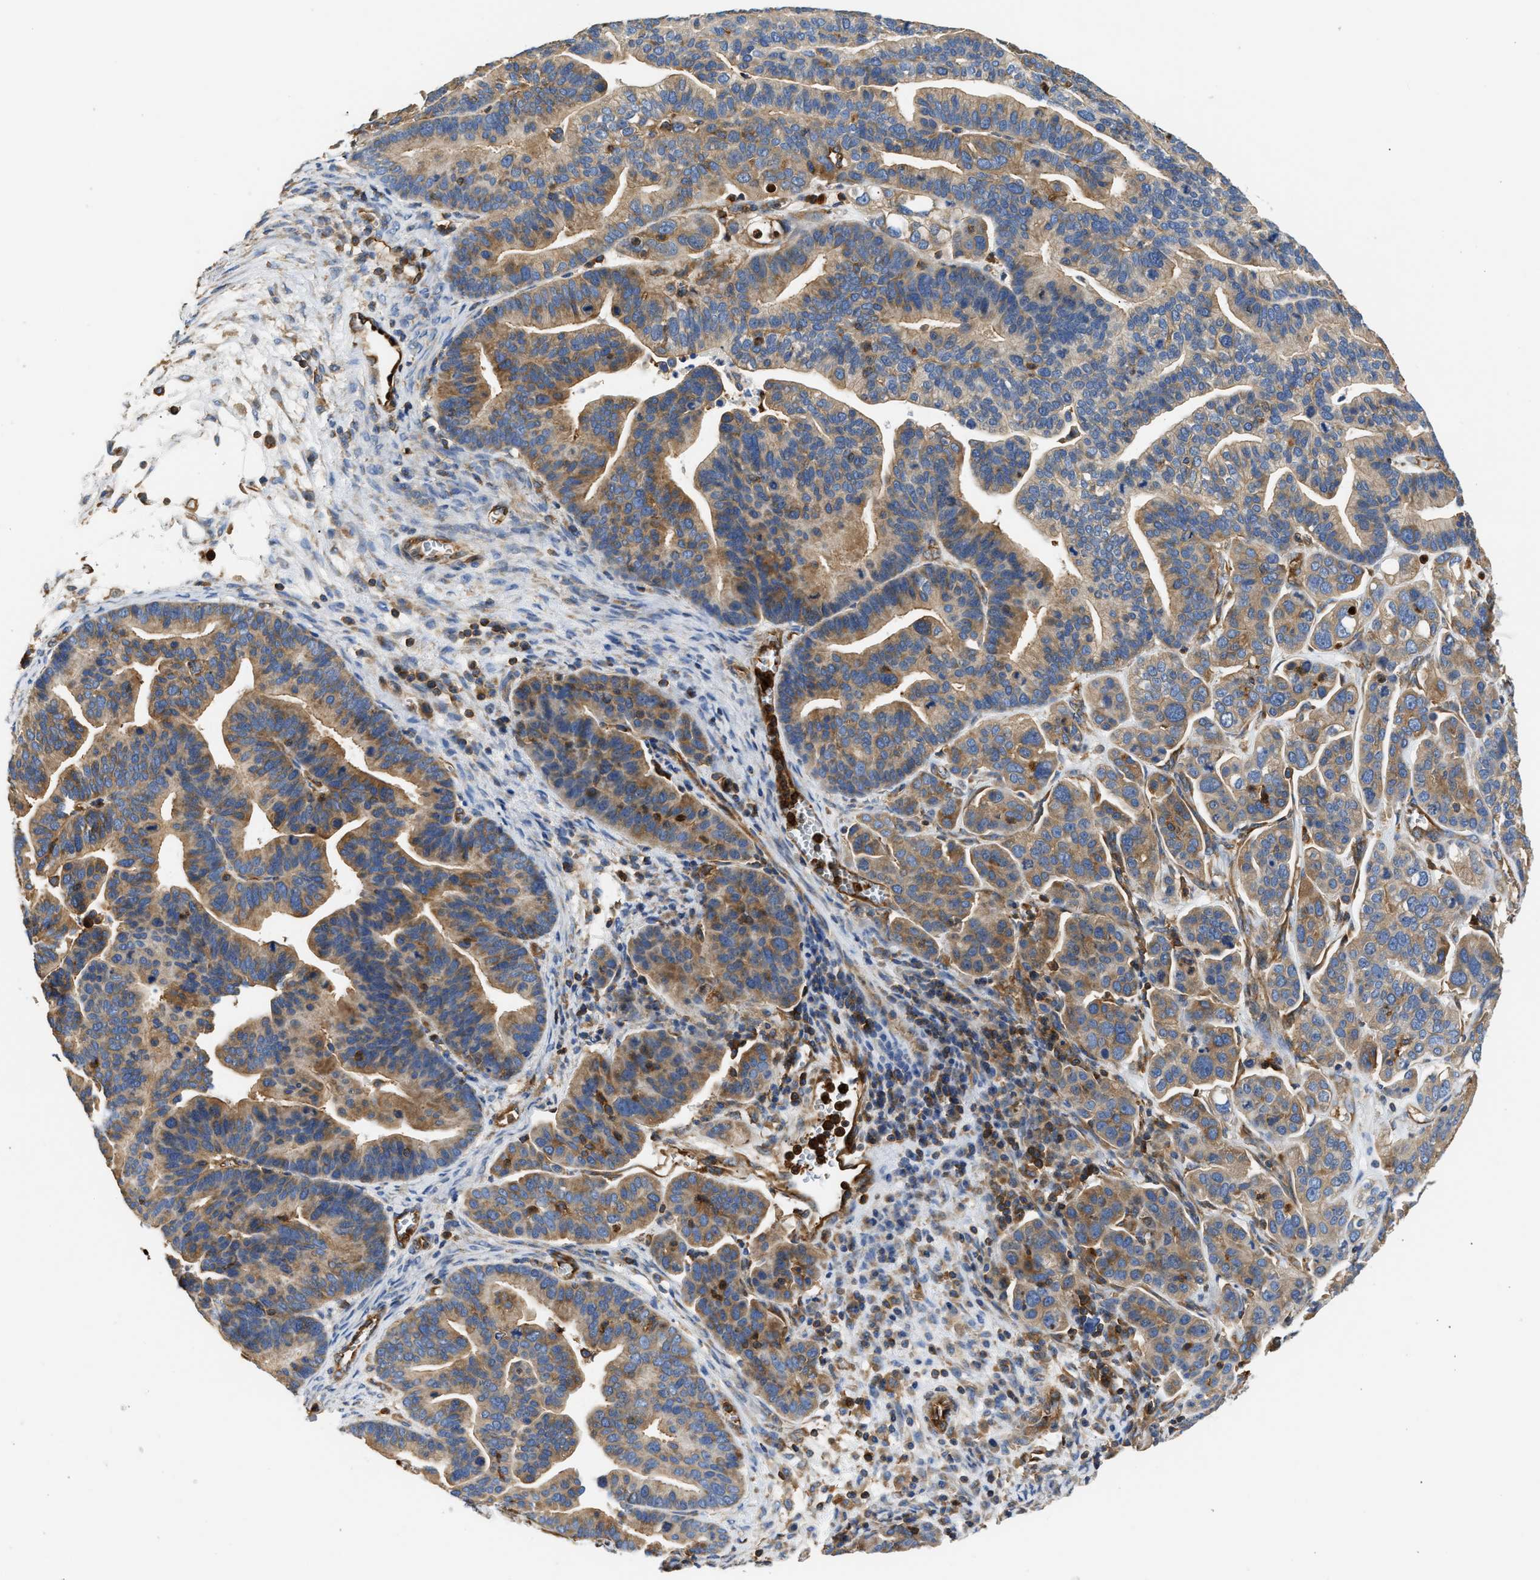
{"staining": {"intensity": "moderate", "quantity": ">75%", "location": "cytoplasmic/membranous"}, "tissue": "ovarian cancer", "cell_type": "Tumor cells", "image_type": "cancer", "snomed": [{"axis": "morphology", "description": "Cystadenocarcinoma, serous, NOS"}, {"axis": "topography", "description": "Ovary"}], "caption": "Moderate cytoplasmic/membranous positivity for a protein is identified in about >75% of tumor cells of serous cystadenocarcinoma (ovarian) using IHC.", "gene": "SAMD9L", "patient": {"sex": "female", "age": 56}}